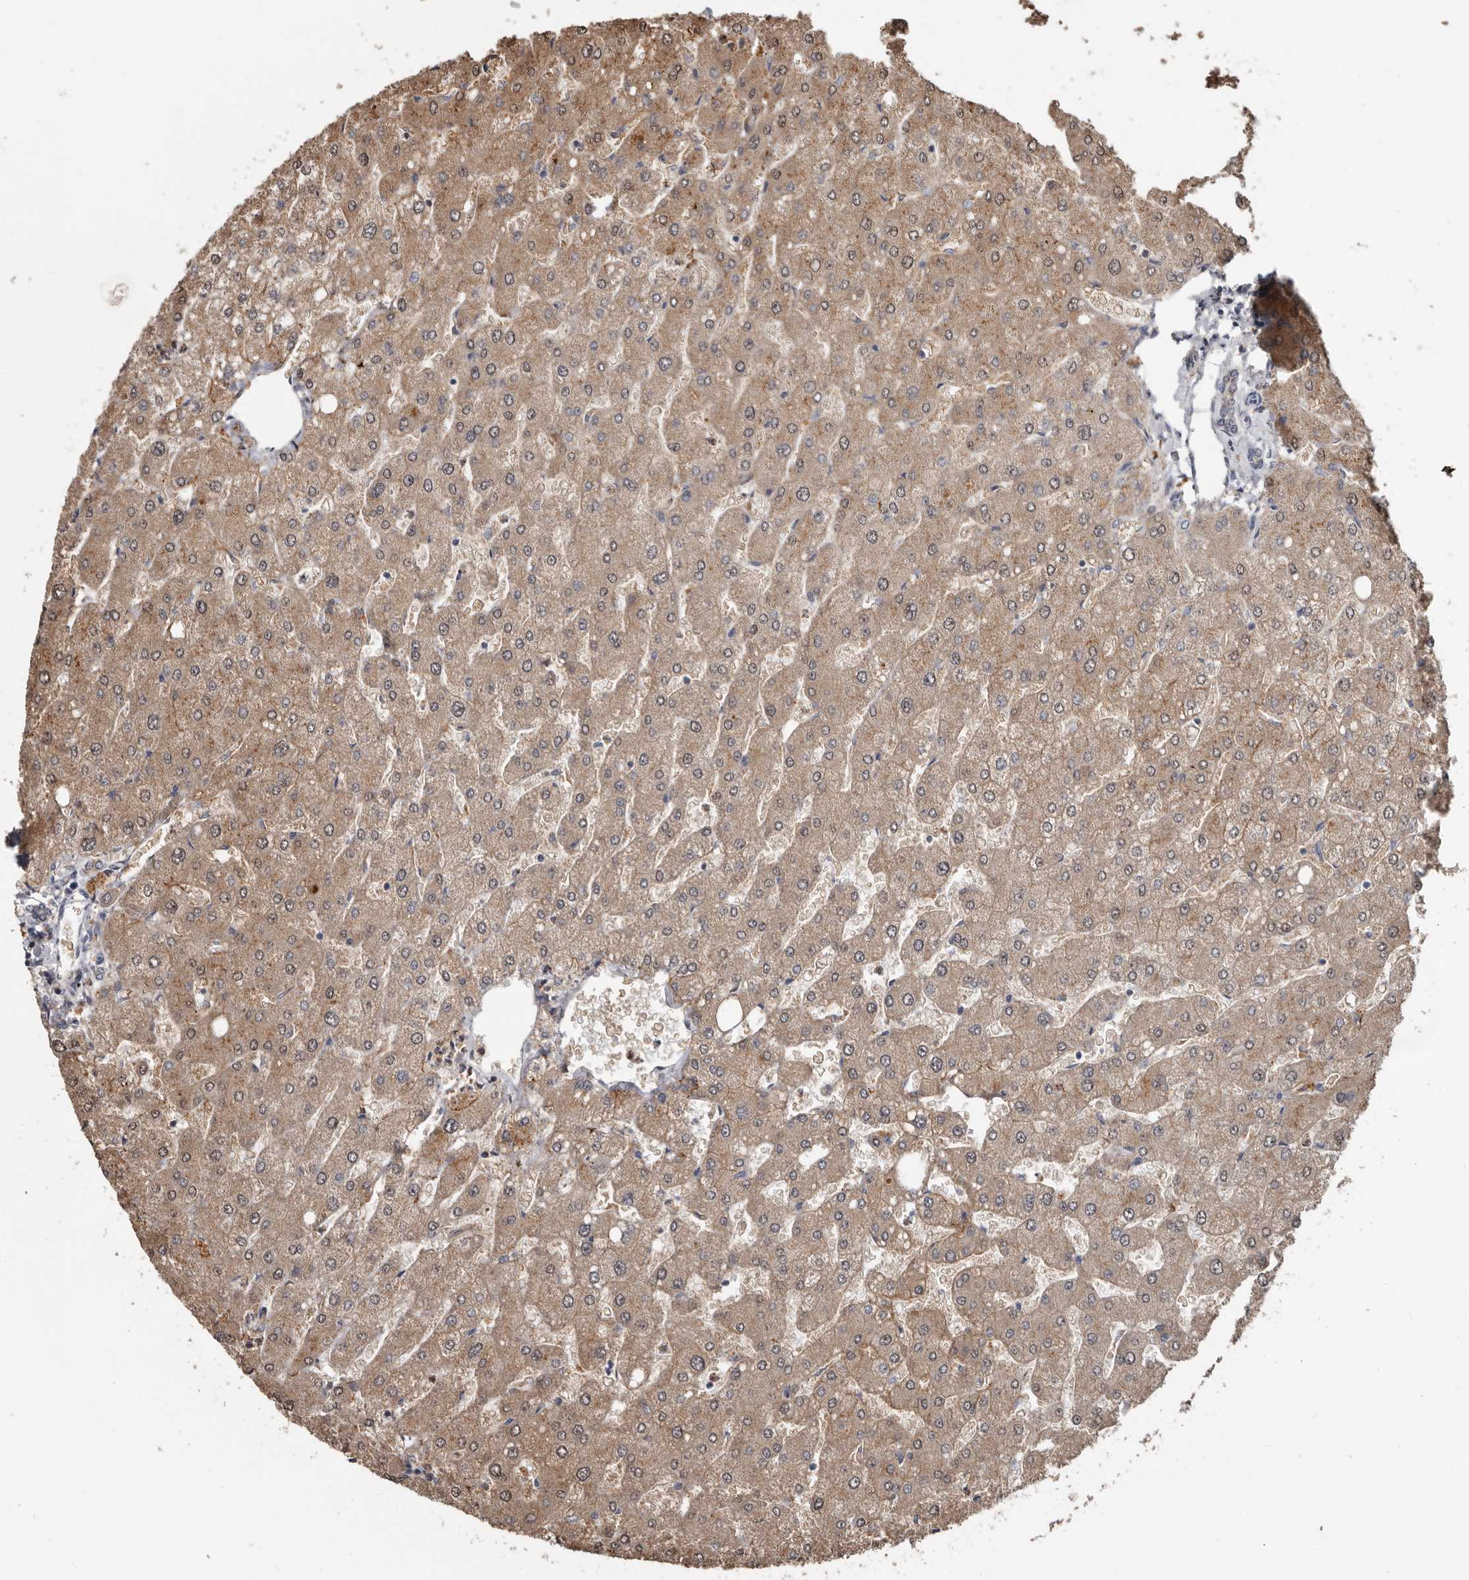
{"staining": {"intensity": "negative", "quantity": "none", "location": "none"}, "tissue": "liver", "cell_type": "Cholangiocytes", "image_type": "normal", "snomed": [{"axis": "morphology", "description": "Normal tissue, NOS"}, {"axis": "topography", "description": "Liver"}], "caption": "The image demonstrates no staining of cholangiocytes in unremarkable liver. The staining is performed using DAB brown chromogen with nuclei counter-stained in using hematoxylin.", "gene": "MRPL18", "patient": {"sex": "male", "age": 55}}